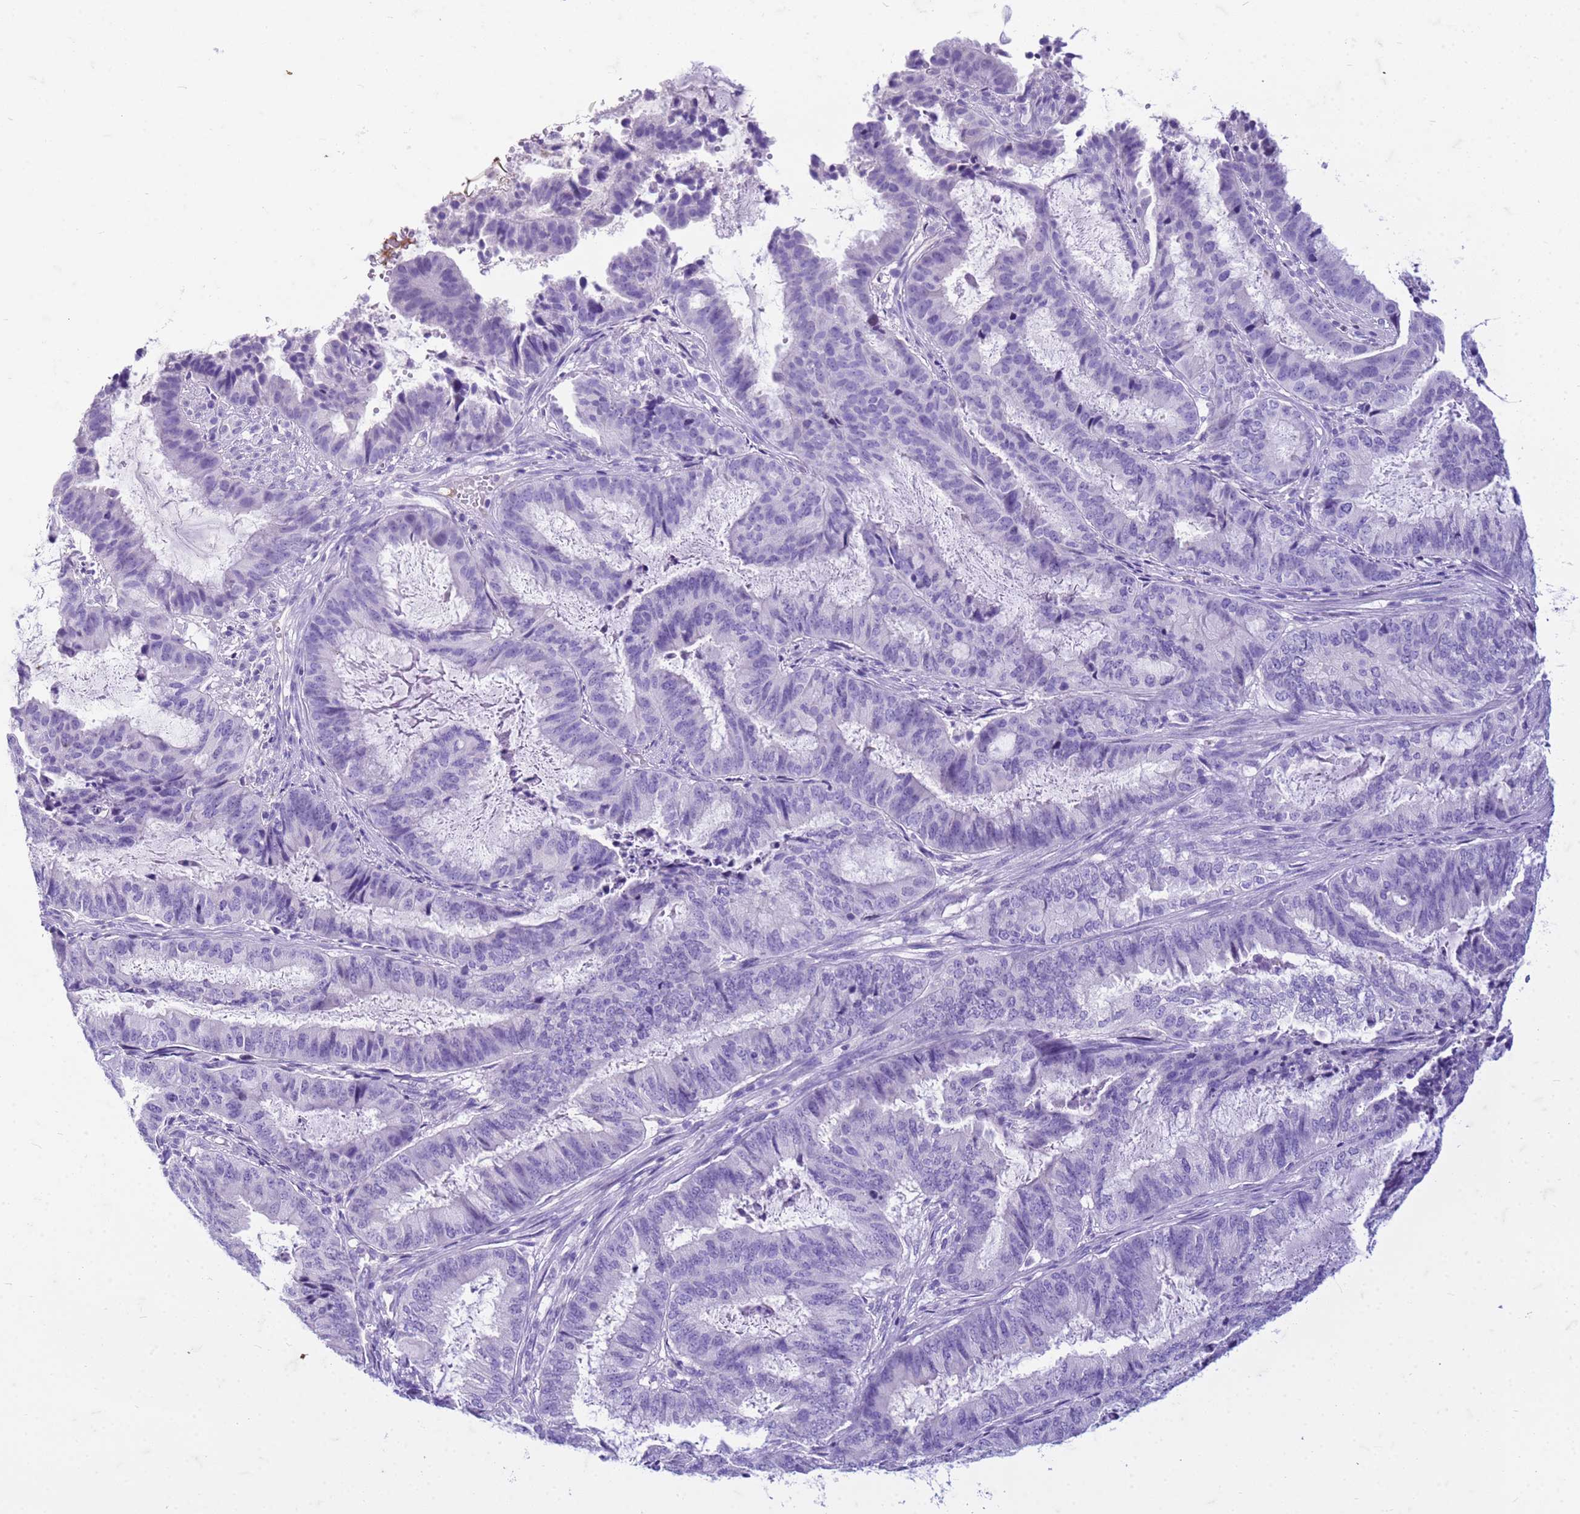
{"staining": {"intensity": "negative", "quantity": "none", "location": "none"}, "tissue": "endometrial cancer", "cell_type": "Tumor cells", "image_type": "cancer", "snomed": [{"axis": "morphology", "description": "Adenocarcinoma, NOS"}, {"axis": "topography", "description": "Endometrium"}], "caption": "Adenocarcinoma (endometrial) was stained to show a protein in brown. There is no significant expression in tumor cells. The staining is performed using DAB (3,3'-diaminobenzidine) brown chromogen with nuclei counter-stained in using hematoxylin.", "gene": "CFAP100", "patient": {"sex": "female", "age": 51}}